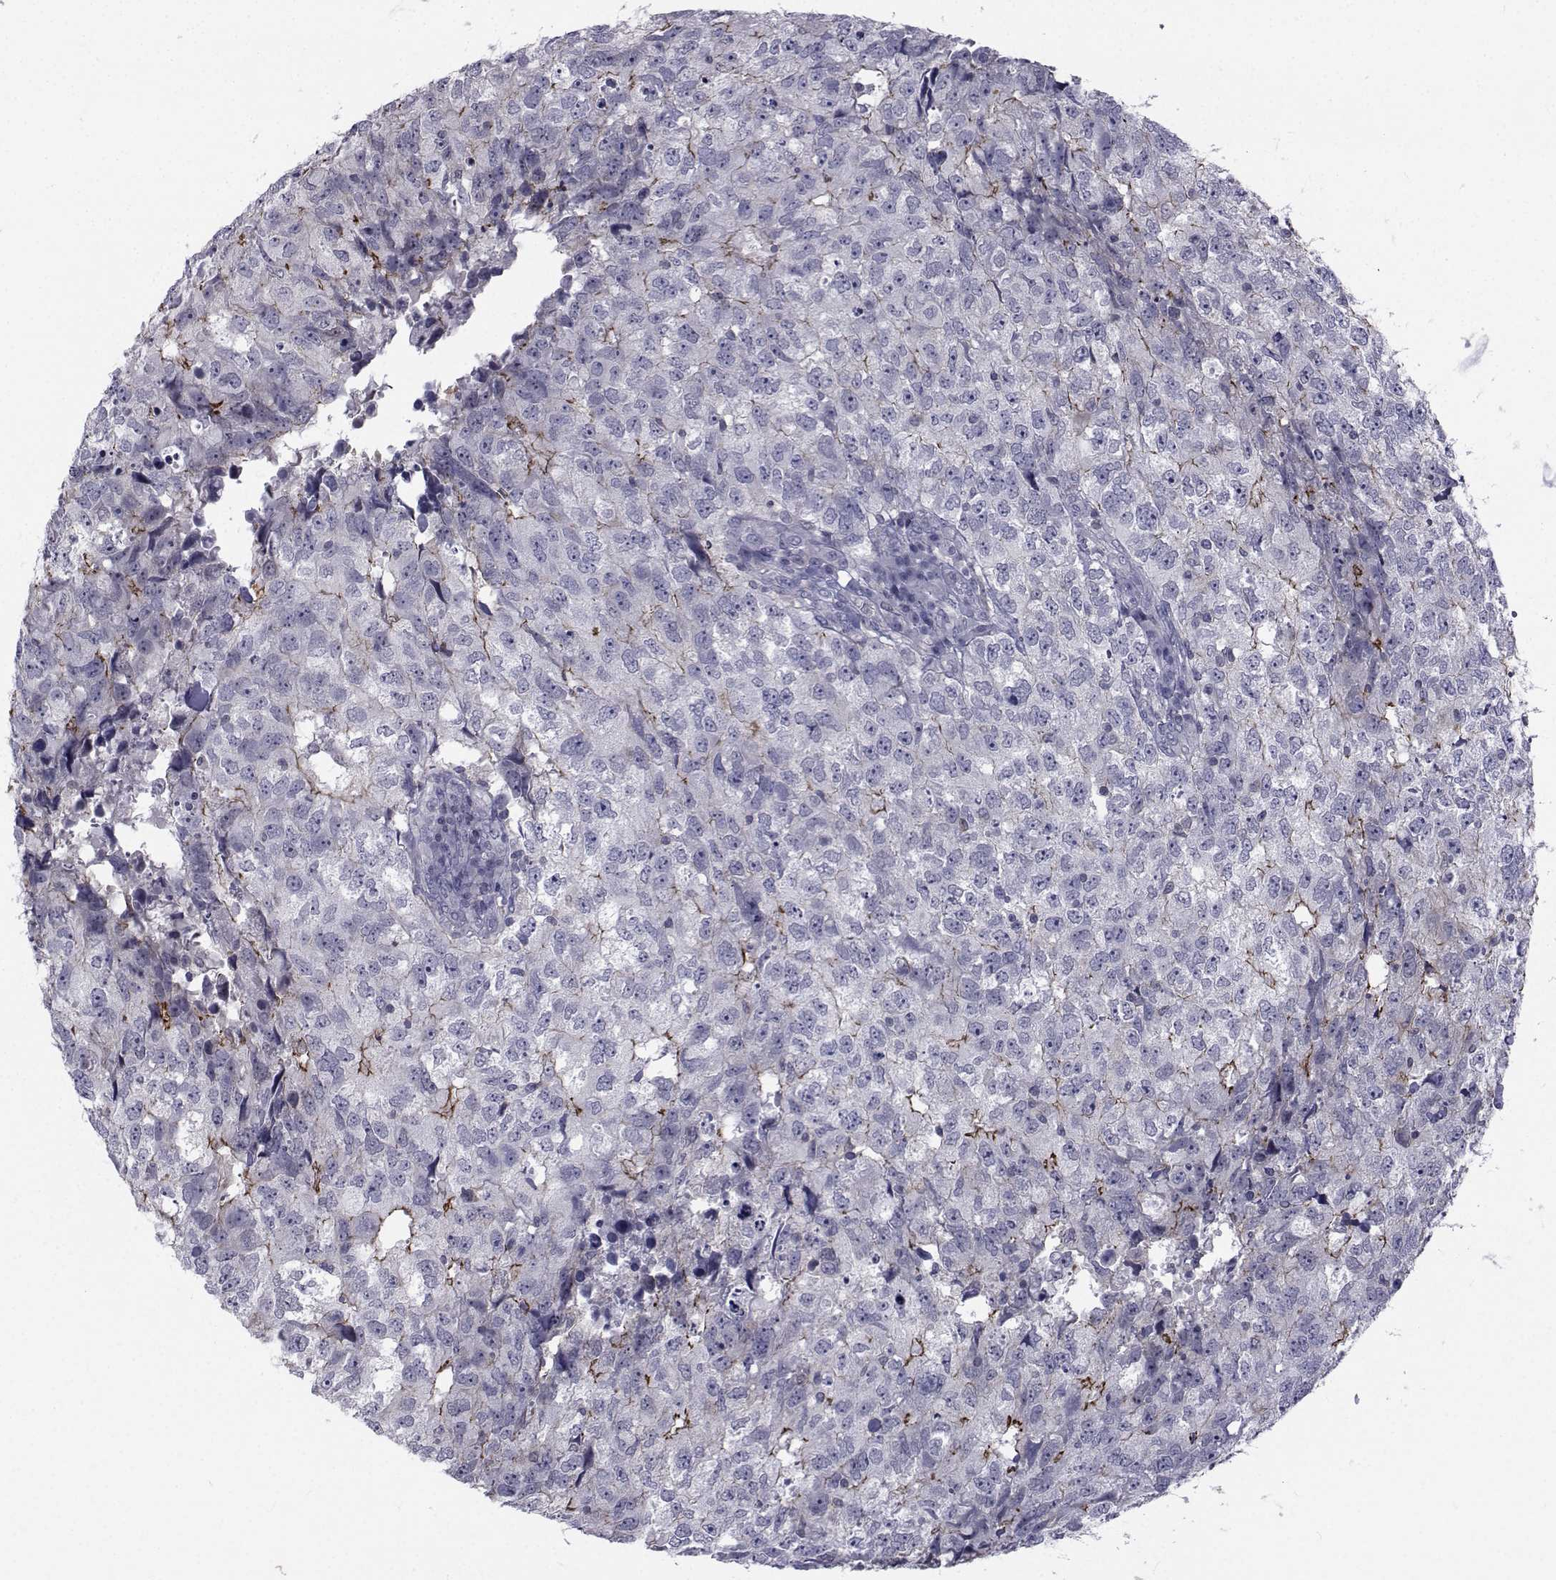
{"staining": {"intensity": "strong", "quantity": "<25%", "location": "cytoplasmic/membranous"}, "tissue": "breast cancer", "cell_type": "Tumor cells", "image_type": "cancer", "snomed": [{"axis": "morphology", "description": "Duct carcinoma"}, {"axis": "topography", "description": "Breast"}], "caption": "Breast cancer was stained to show a protein in brown. There is medium levels of strong cytoplasmic/membranous positivity in approximately <25% of tumor cells.", "gene": "SLC30A10", "patient": {"sex": "female", "age": 30}}